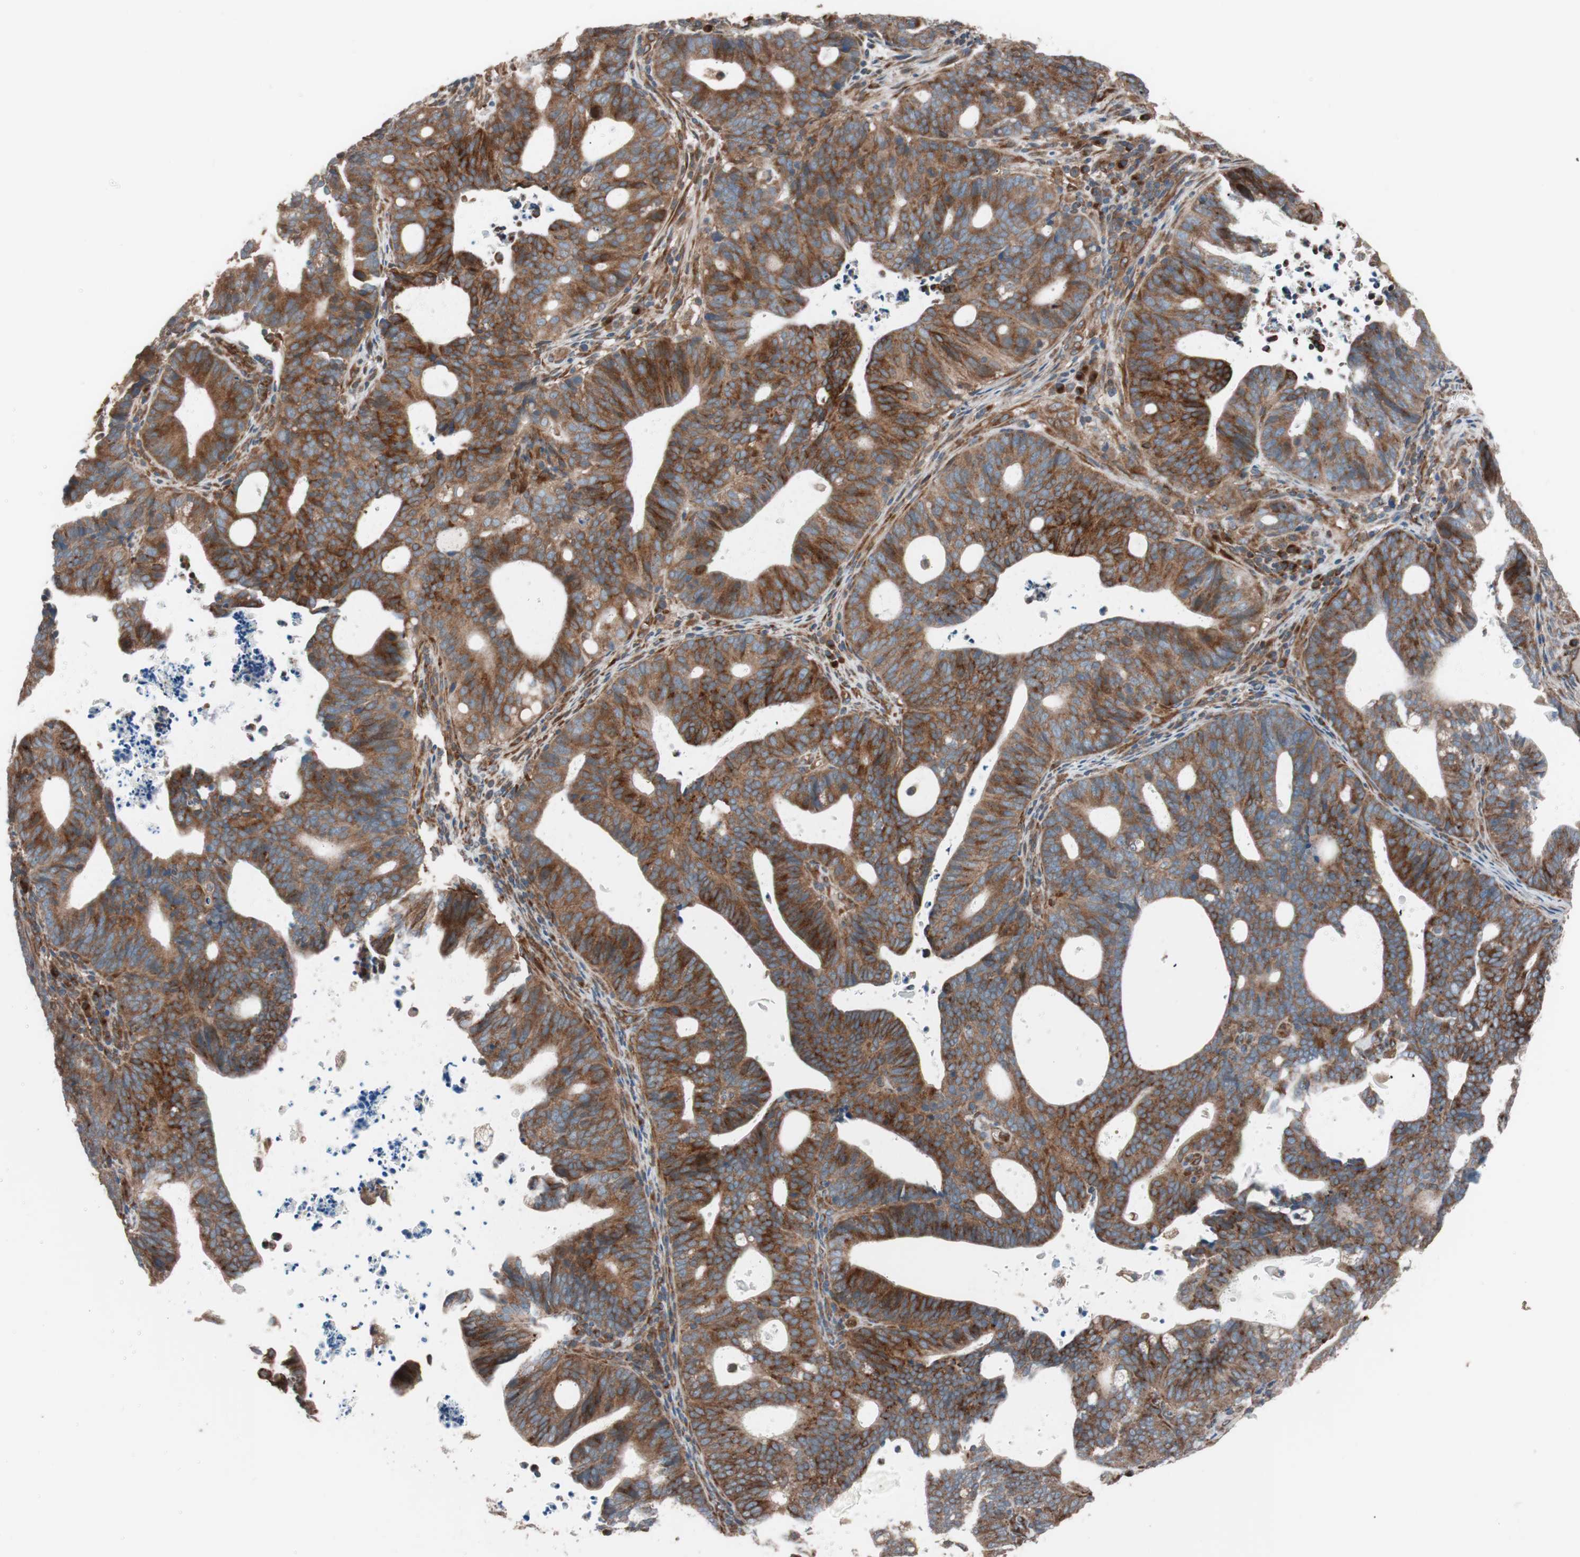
{"staining": {"intensity": "strong", "quantity": ">75%", "location": "cytoplasmic/membranous"}, "tissue": "endometrial cancer", "cell_type": "Tumor cells", "image_type": "cancer", "snomed": [{"axis": "morphology", "description": "Adenocarcinoma, NOS"}, {"axis": "topography", "description": "Uterus"}], "caption": "DAB immunohistochemical staining of human adenocarcinoma (endometrial) shows strong cytoplasmic/membranous protein positivity in about >75% of tumor cells.", "gene": "SEC31A", "patient": {"sex": "female", "age": 83}}